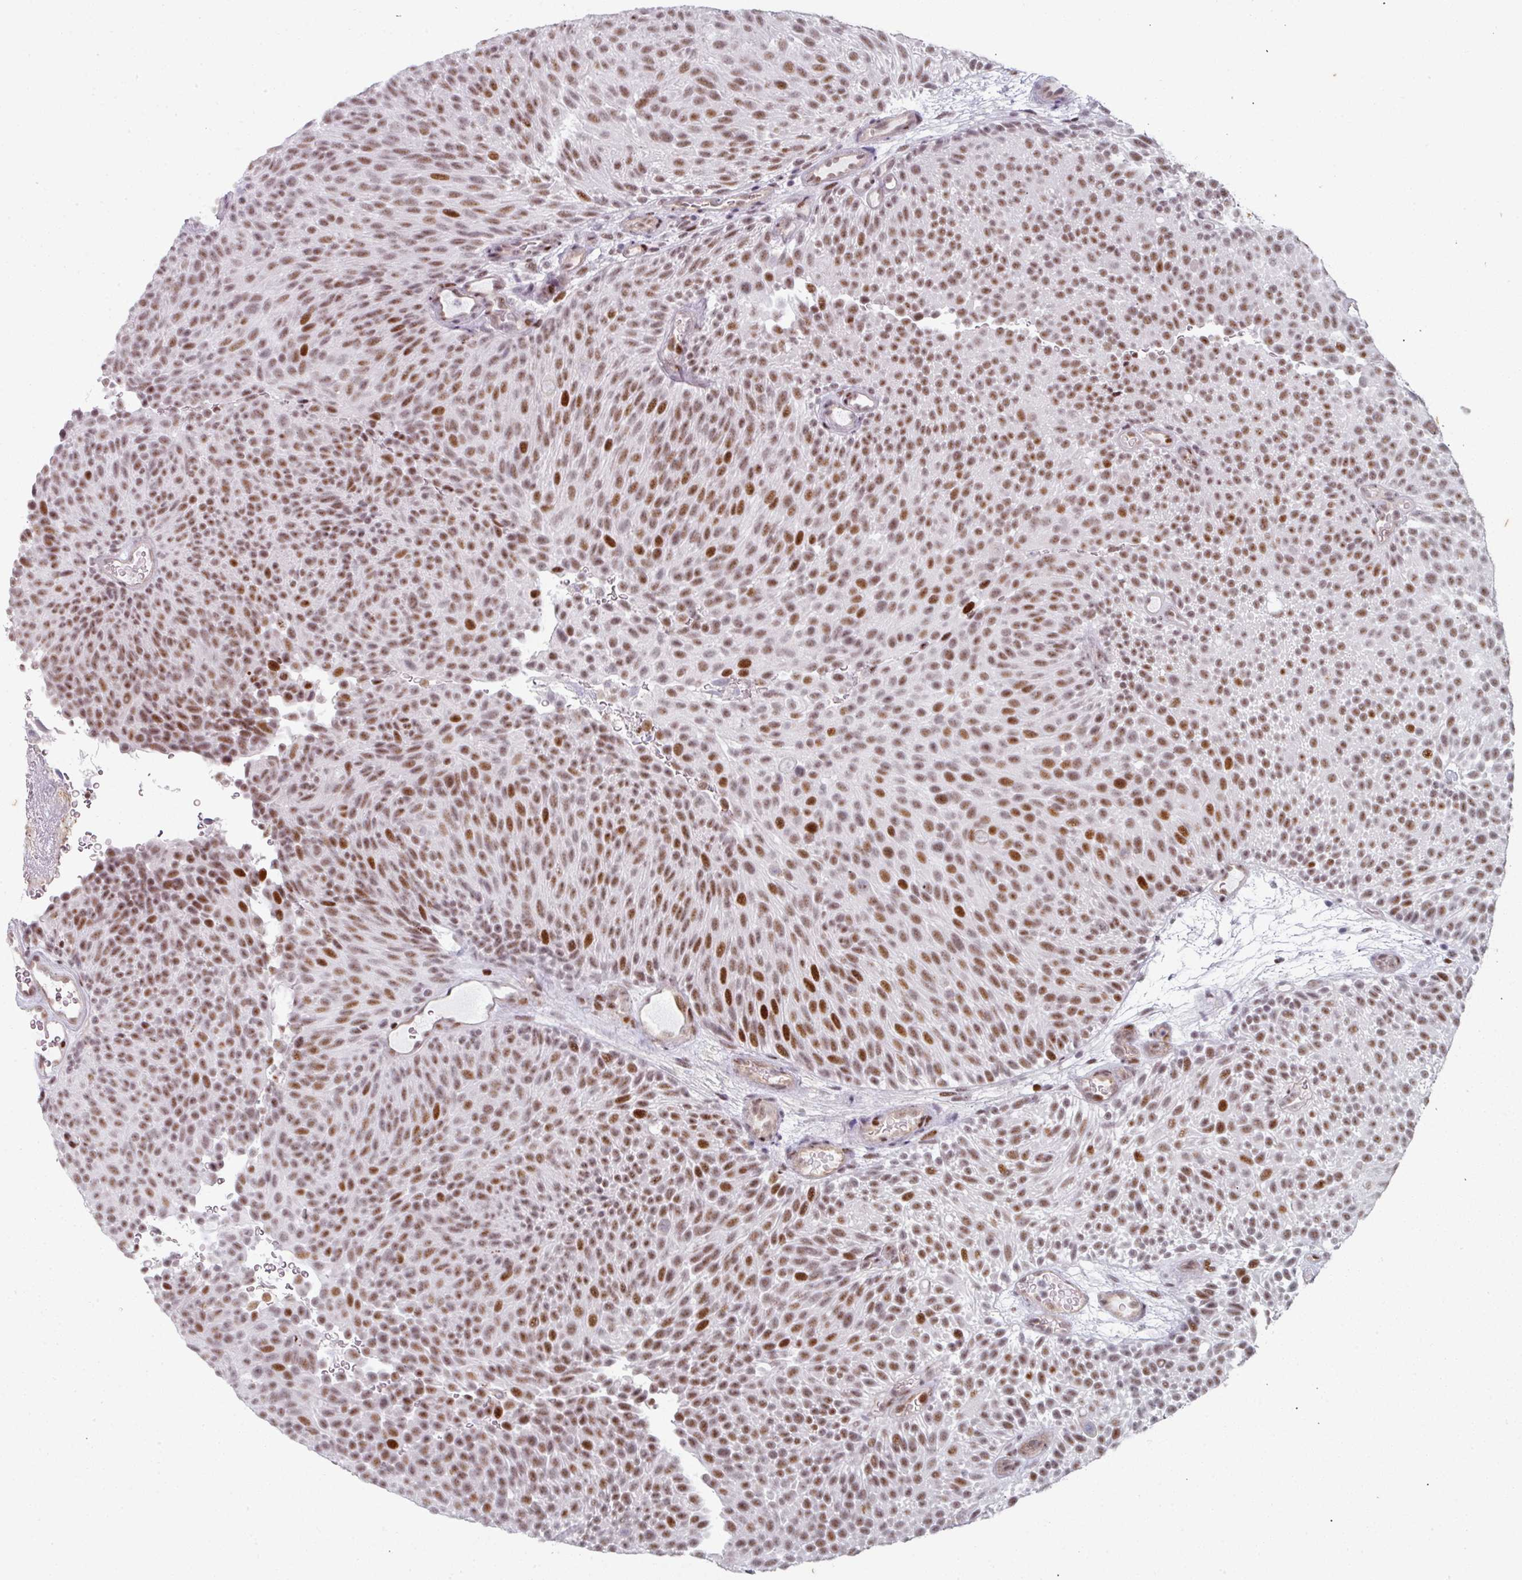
{"staining": {"intensity": "moderate", "quantity": ">75%", "location": "nuclear"}, "tissue": "urothelial cancer", "cell_type": "Tumor cells", "image_type": "cancer", "snomed": [{"axis": "morphology", "description": "Urothelial carcinoma, Low grade"}, {"axis": "topography", "description": "Urinary bladder"}], "caption": "The photomicrograph demonstrates staining of low-grade urothelial carcinoma, revealing moderate nuclear protein positivity (brown color) within tumor cells. (DAB IHC, brown staining for protein, blue staining for nuclei).", "gene": "SF3B5", "patient": {"sex": "male", "age": 78}}